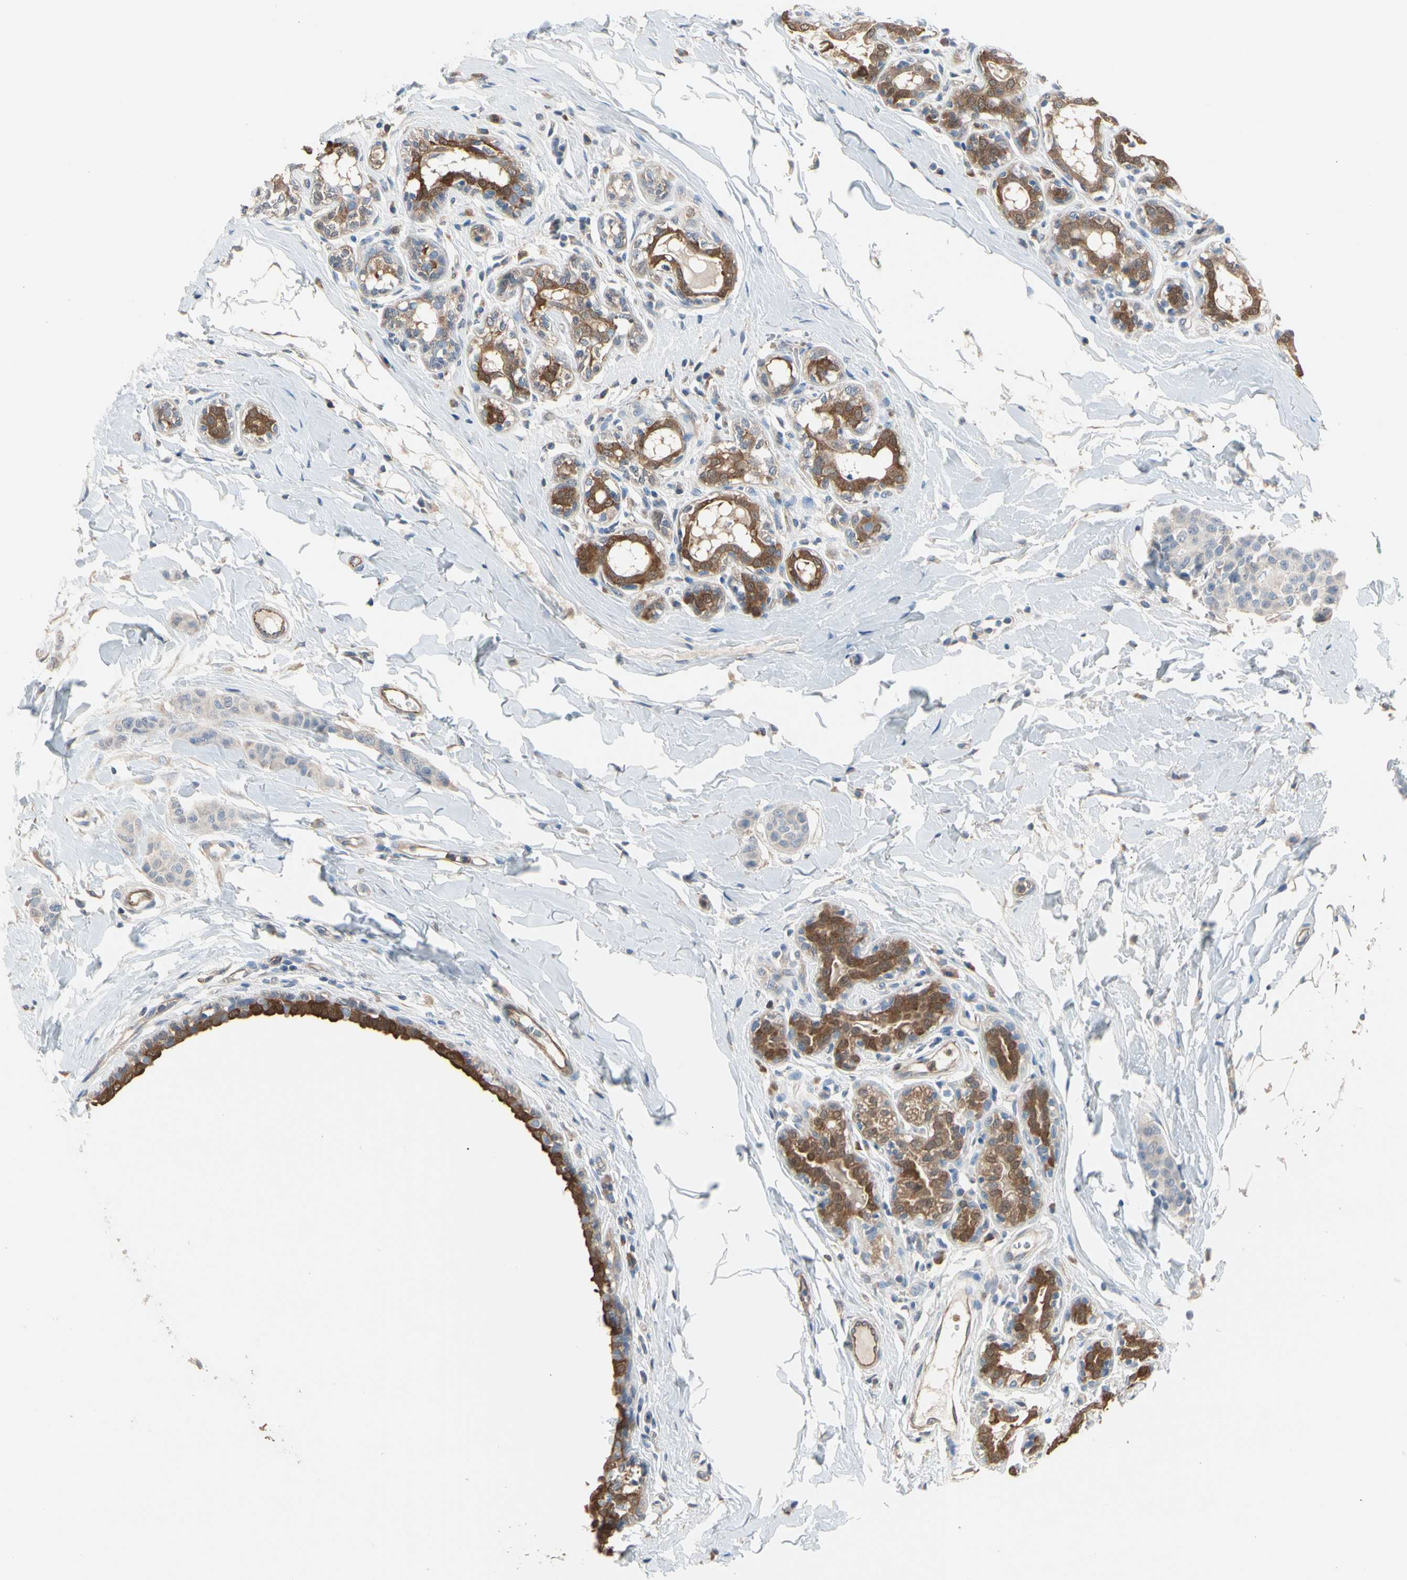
{"staining": {"intensity": "negative", "quantity": "none", "location": "none"}, "tissue": "breast cancer", "cell_type": "Tumor cells", "image_type": "cancer", "snomed": [{"axis": "morphology", "description": "Normal tissue, NOS"}, {"axis": "morphology", "description": "Duct carcinoma"}, {"axis": "topography", "description": "Breast"}], "caption": "Immunohistochemistry image of neoplastic tissue: breast intraductal carcinoma stained with DAB (3,3'-diaminobenzidine) displays no significant protein expression in tumor cells.", "gene": "BBOX1", "patient": {"sex": "female", "age": 40}}